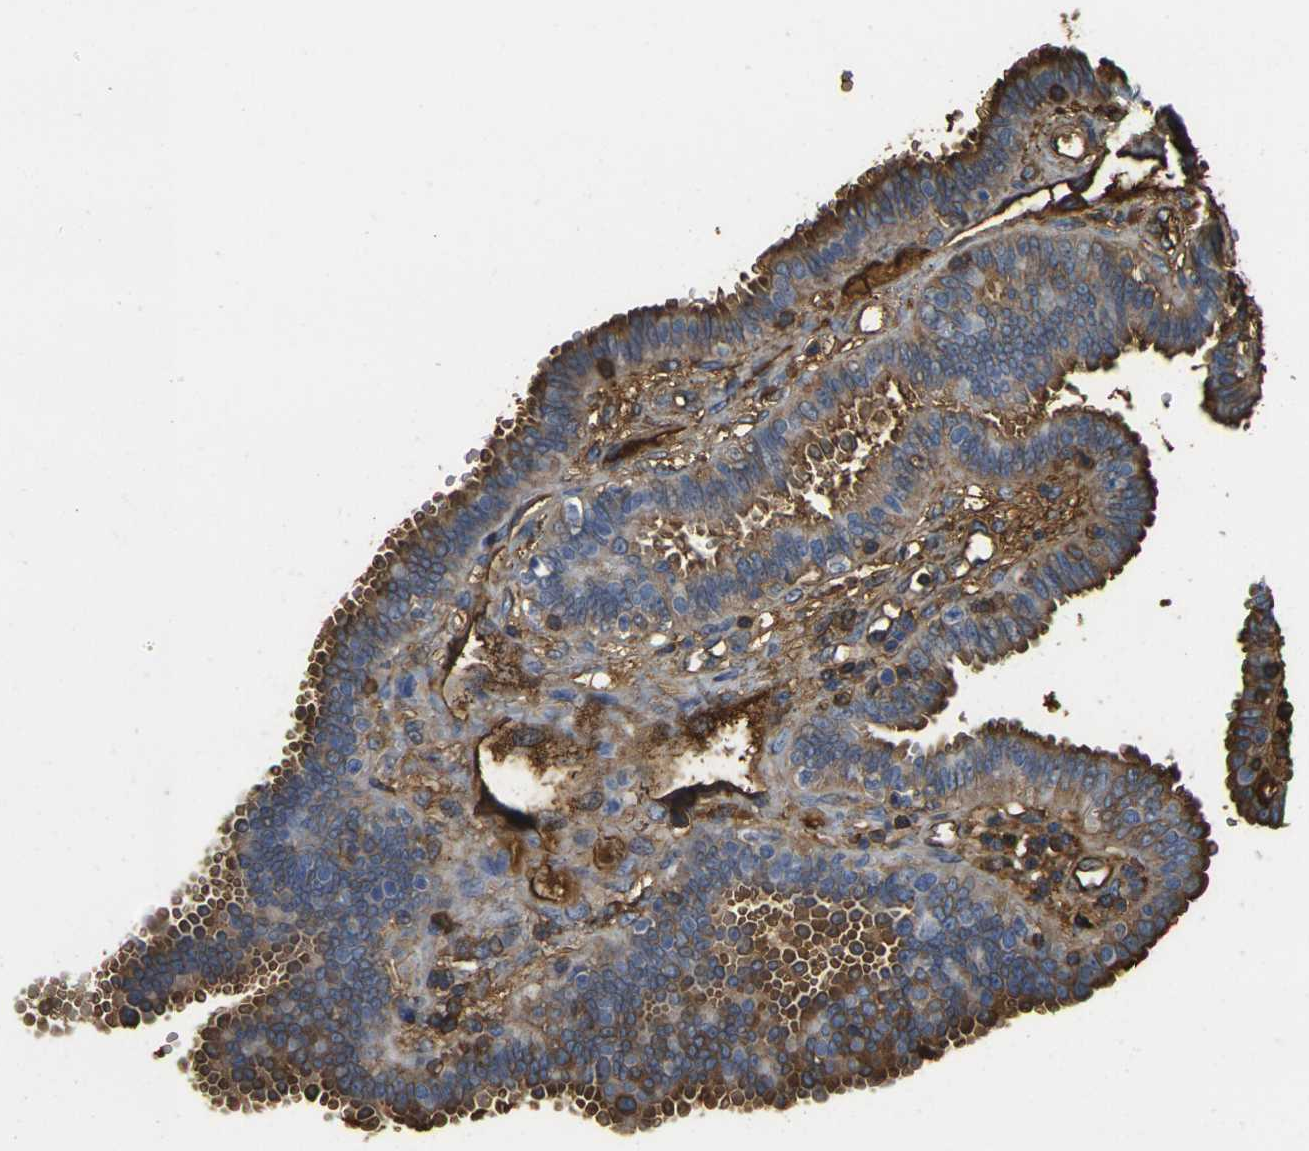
{"staining": {"intensity": "moderate", "quantity": "25%-75%", "location": "cytoplasmic/membranous"}, "tissue": "fallopian tube", "cell_type": "Glandular cells", "image_type": "normal", "snomed": [{"axis": "morphology", "description": "Normal tissue, NOS"}, {"axis": "topography", "description": "Fallopian tube"}], "caption": "Immunohistochemistry (IHC) image of unremarkable fallopian tube: human fallopian tube stained using immunohistochemistry demonstrates medium levels of moderate protein expression localized specifically in the cytoplasmic/membranous of glandular cells, appearing as a cytoplasmic/membranous brown color.", "gene": "PLCD1", "patient": {"sex": "female", "age": 32}}